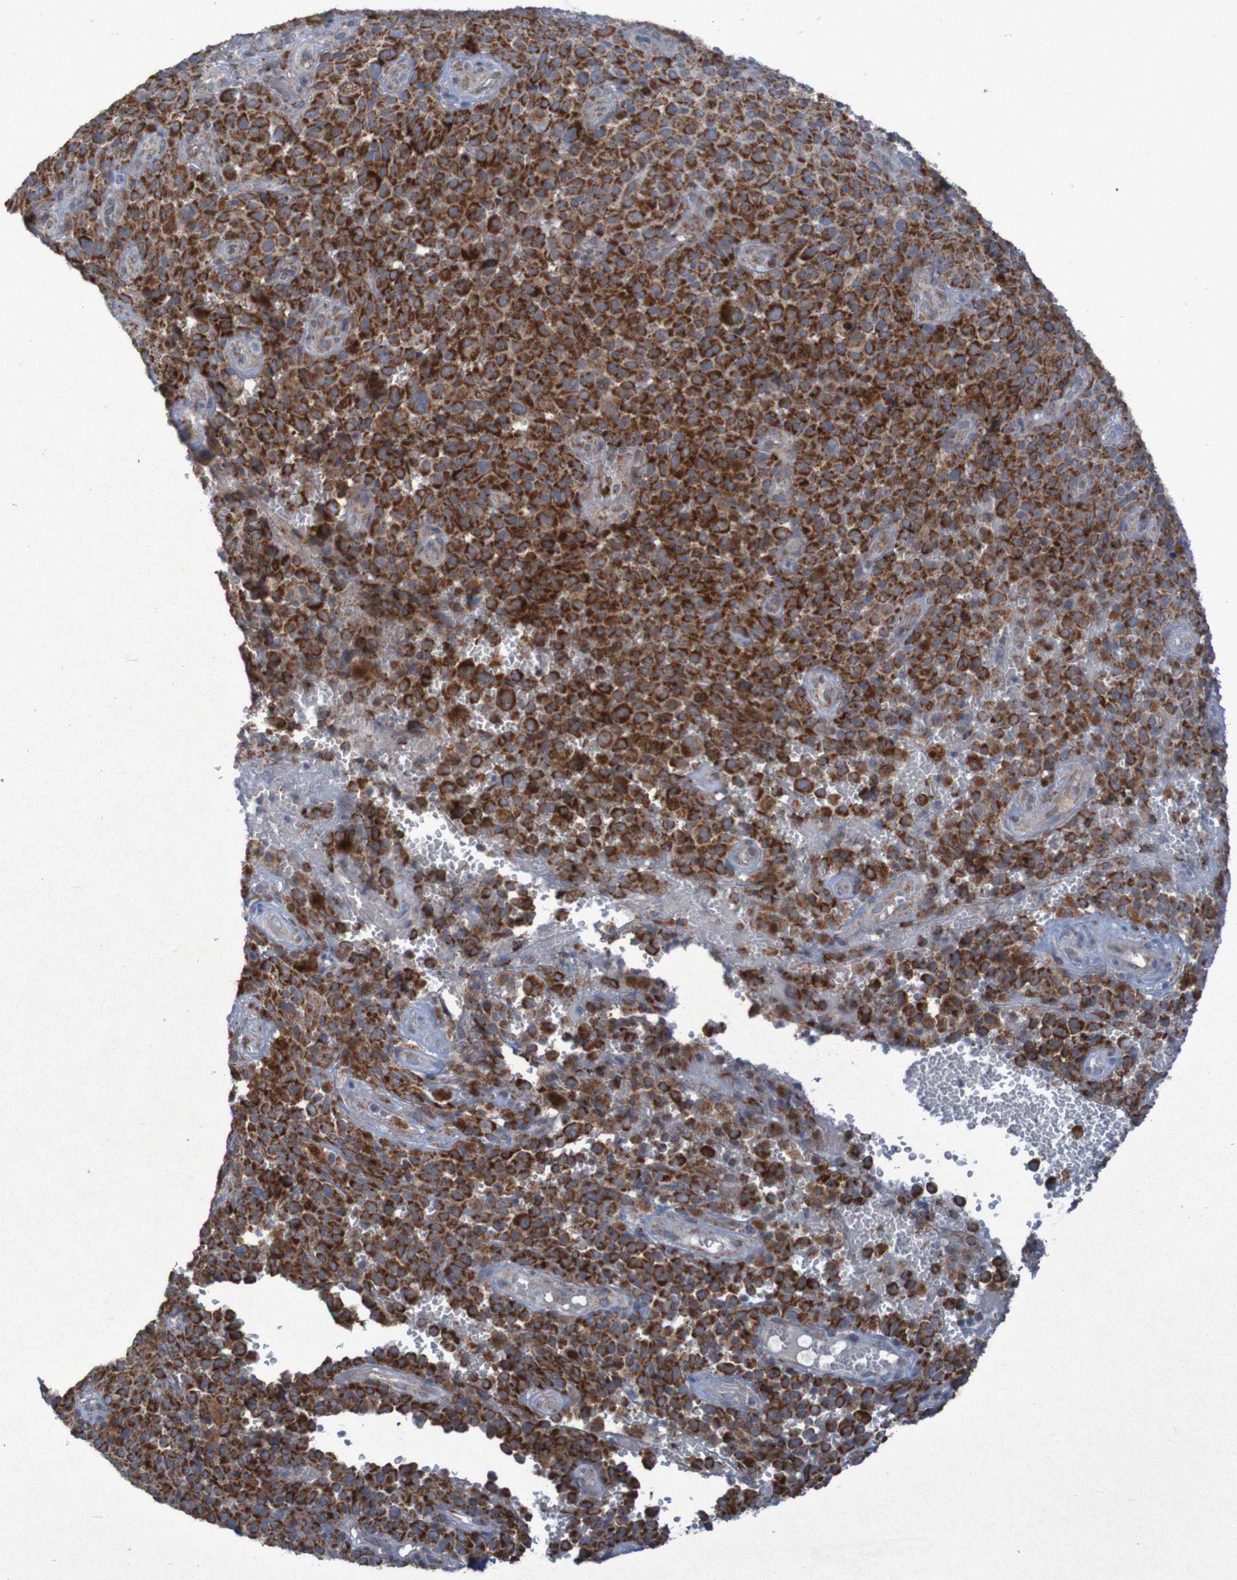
{"staining": {"intensity": "strong", "quantity": ">75%", "location": "cytoplasmic/membranous"}, "tissue": "melanoma", "cell_type": "Tumor cells", "image_type": "cancer", "snomed": [{"axis": "morphology", "description": "Malignant melanoma, NOS"}, {"axis": "topography", "description": "Skin"}], "caption": "Malignant melanoma tissue exhibits strong cytoplasmic/membranous expression in about >75% of tumor cells, visualized by immunohistochemistry.", "gene": "CCDC51", "patient": {"sex": "female", "age": 82}}